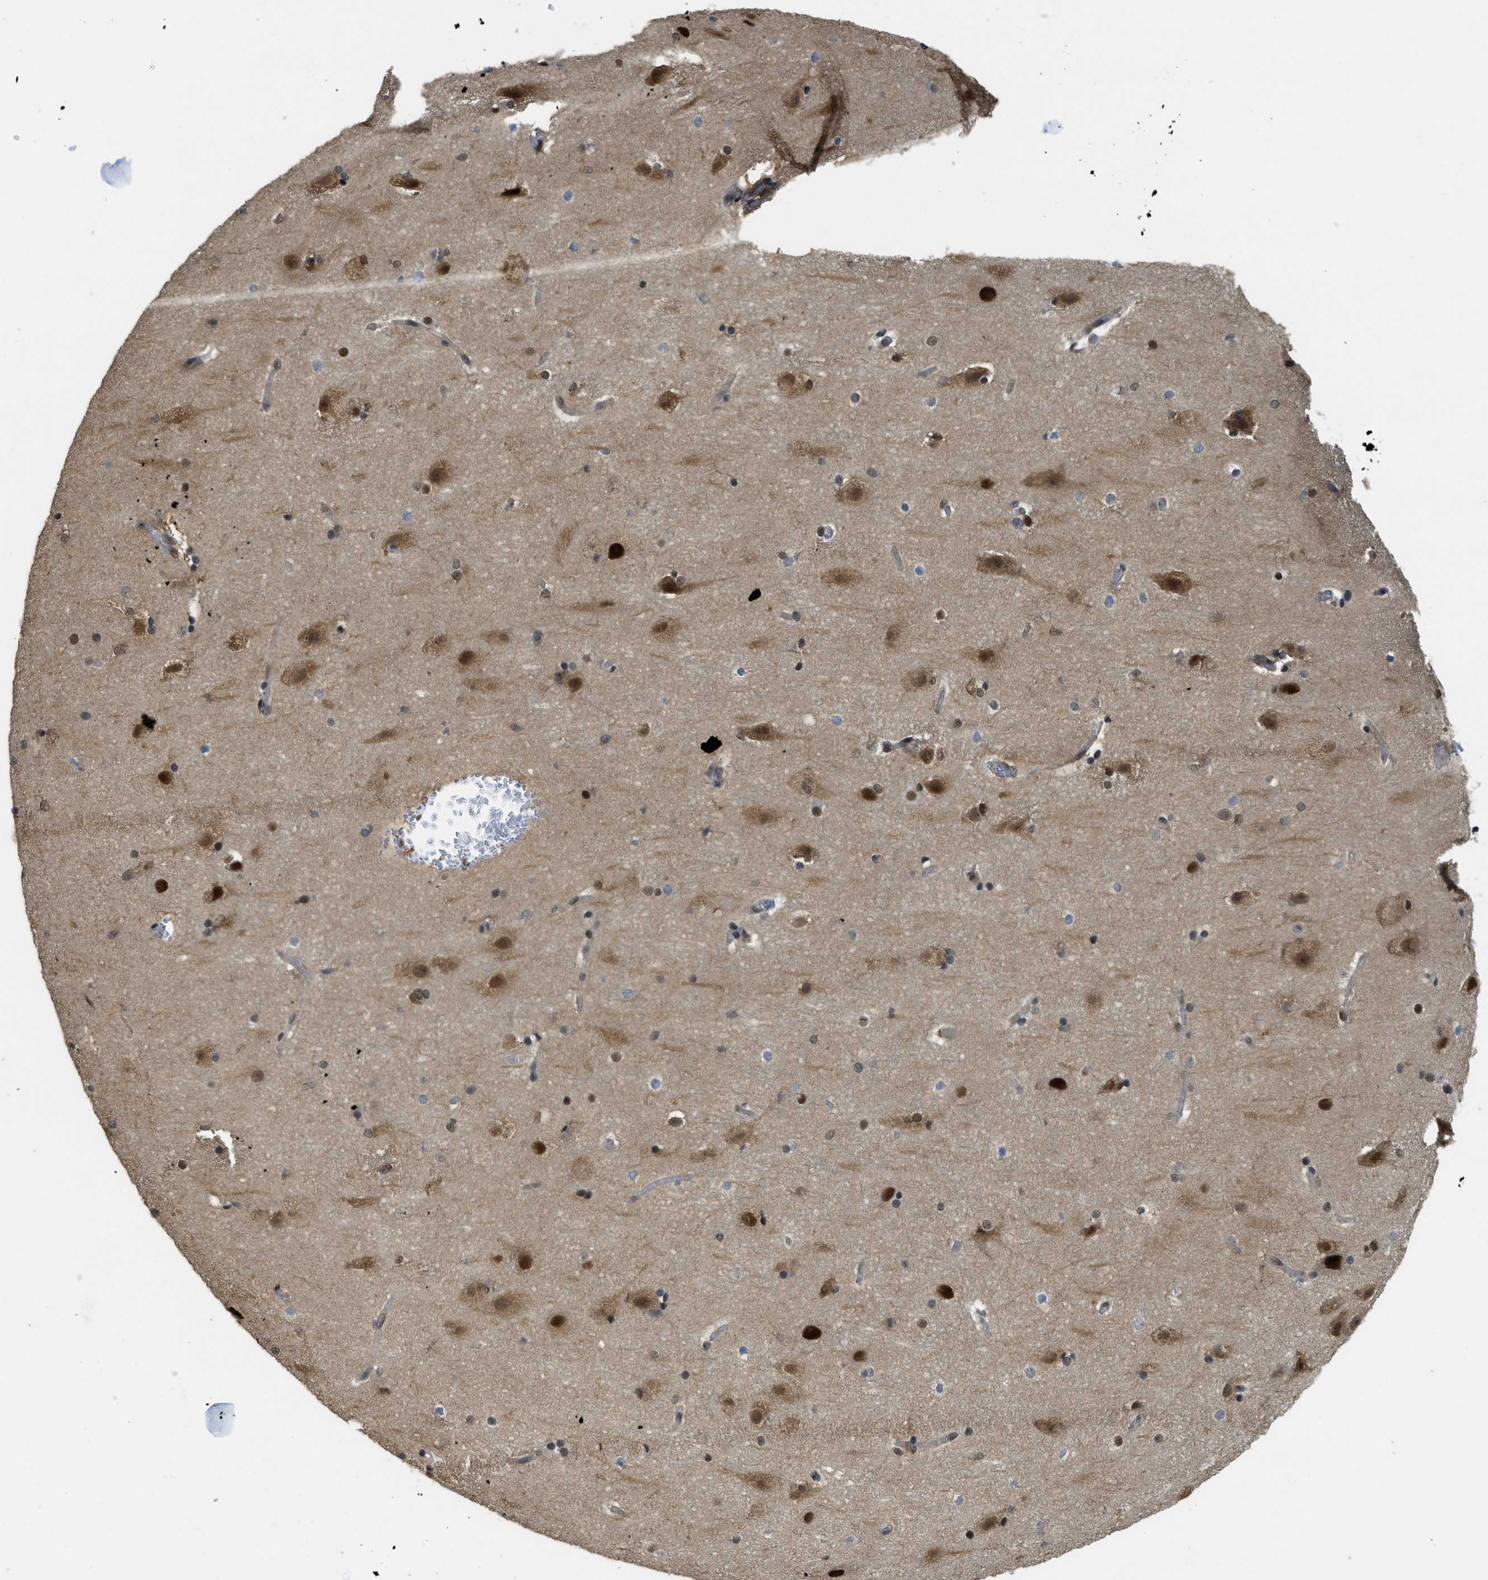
{"staining": {"intensity": "weak", "quantity": "25%-75%", "location": "cytoplasmic/membranous"}, "tissue": "cerebral cortex", "cell_type": "Endothelial cells", "image_type": "normal", "snomed": [{"axis": "morphology", "description": "Normal tissue, NOS"}, {"axis": "topography", "description": "Cerebral cortex"}, {"axis": "topography", "description": "Hippocampus"}], "caption": "Protein expression analysis of unremarkable cerebral cortex exhibits weak cytoplasmic/membranous staining in about 25%-75% of endothelial cells.", "gene": "PSMC5", "patient": {"sex": "female", "age": 19}}